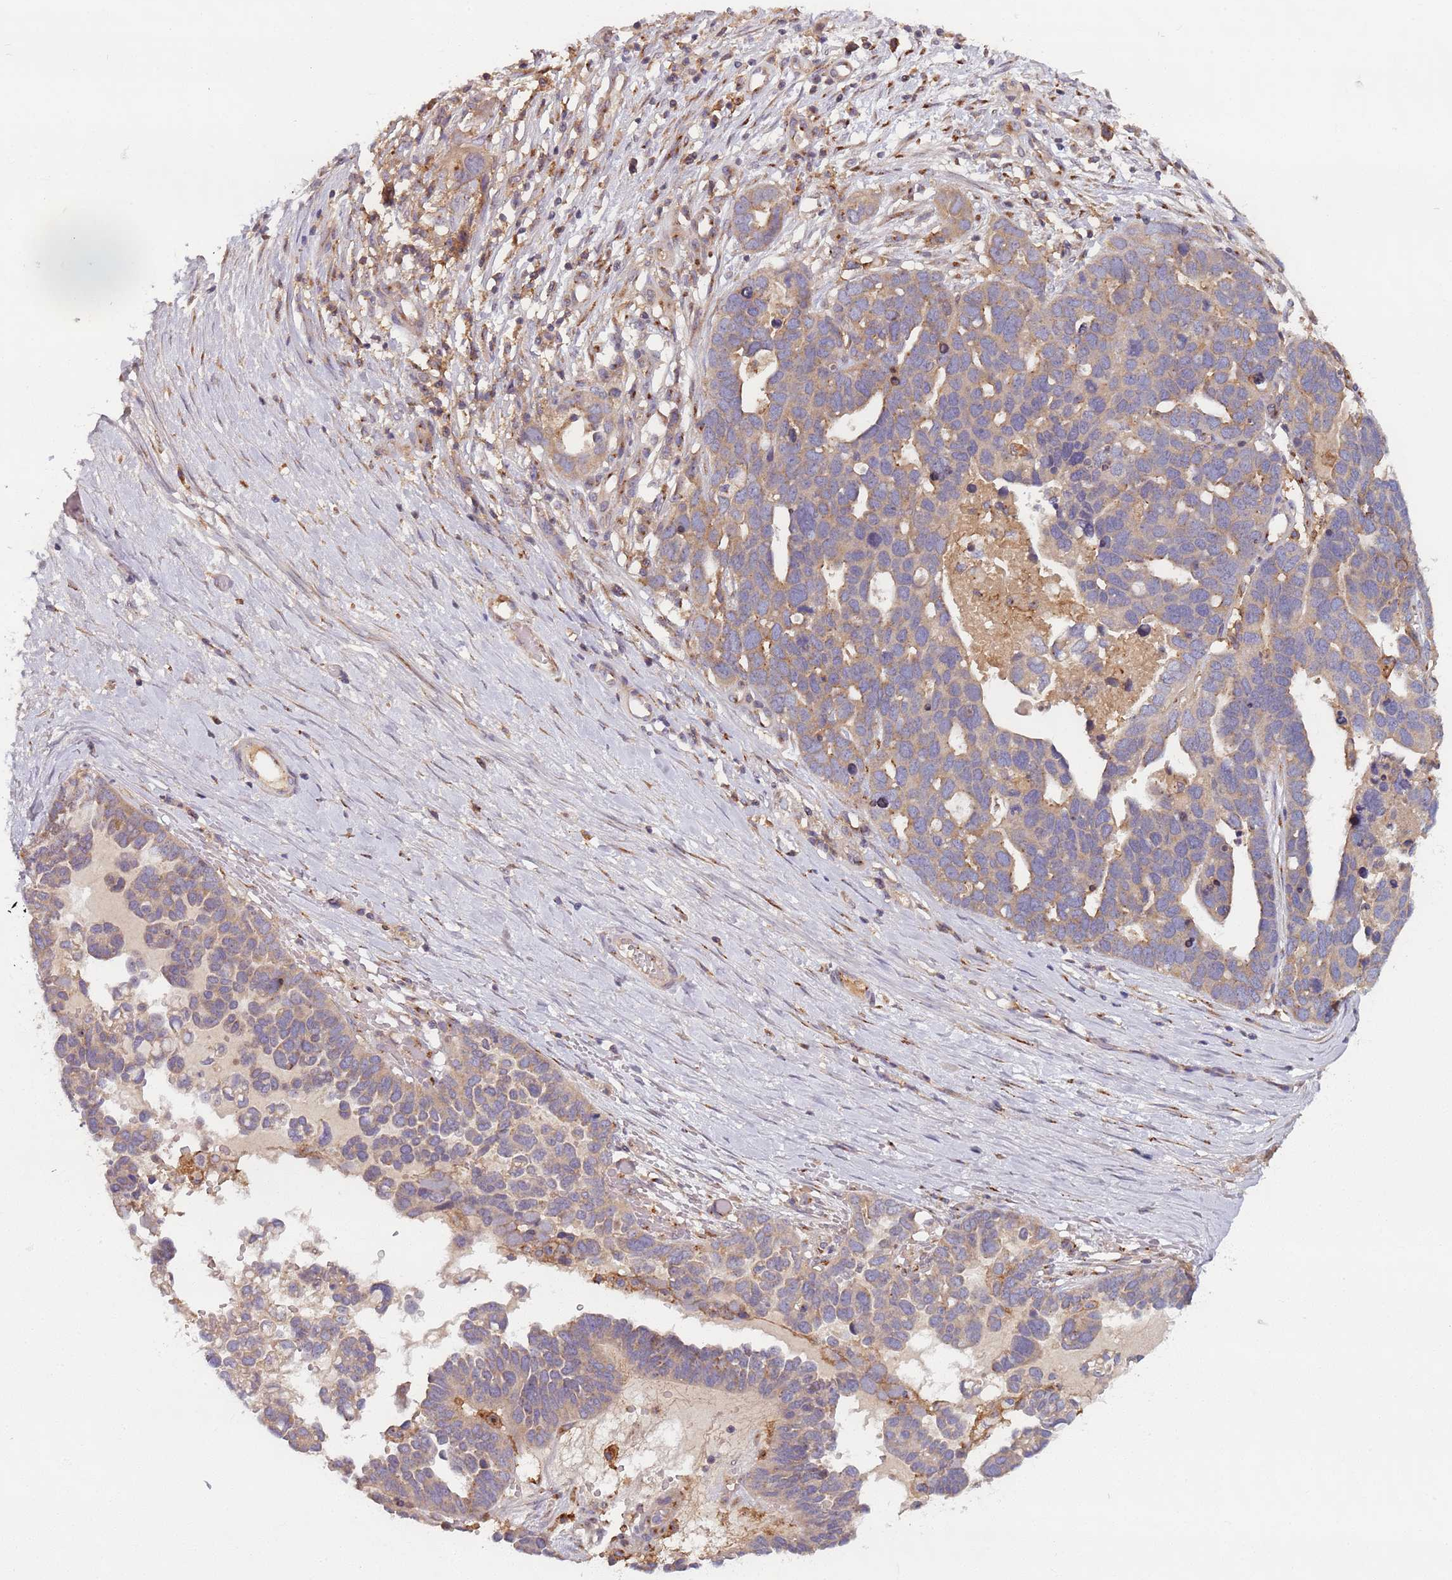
{"staining": {"intensity": "weak", "quantity": "<25%", "location": "cytoplasmic/membranous"}, "tissue": "ovarian cancer", "cell_type": "Tumor cells", "image_type": "cancer", "snomed": [{"axis": "morphology", "description": "Cystadenocarcinoma, serous, NOS"}, {"axis": "topography", "description": "Ovary"}], "caption": "Tumor cells are negative for protein expression in human ovarian cancer (serous cystadenocarcinoma).", "gene": "AKTIP", "patient": {"sex": "female", "age": 54}}